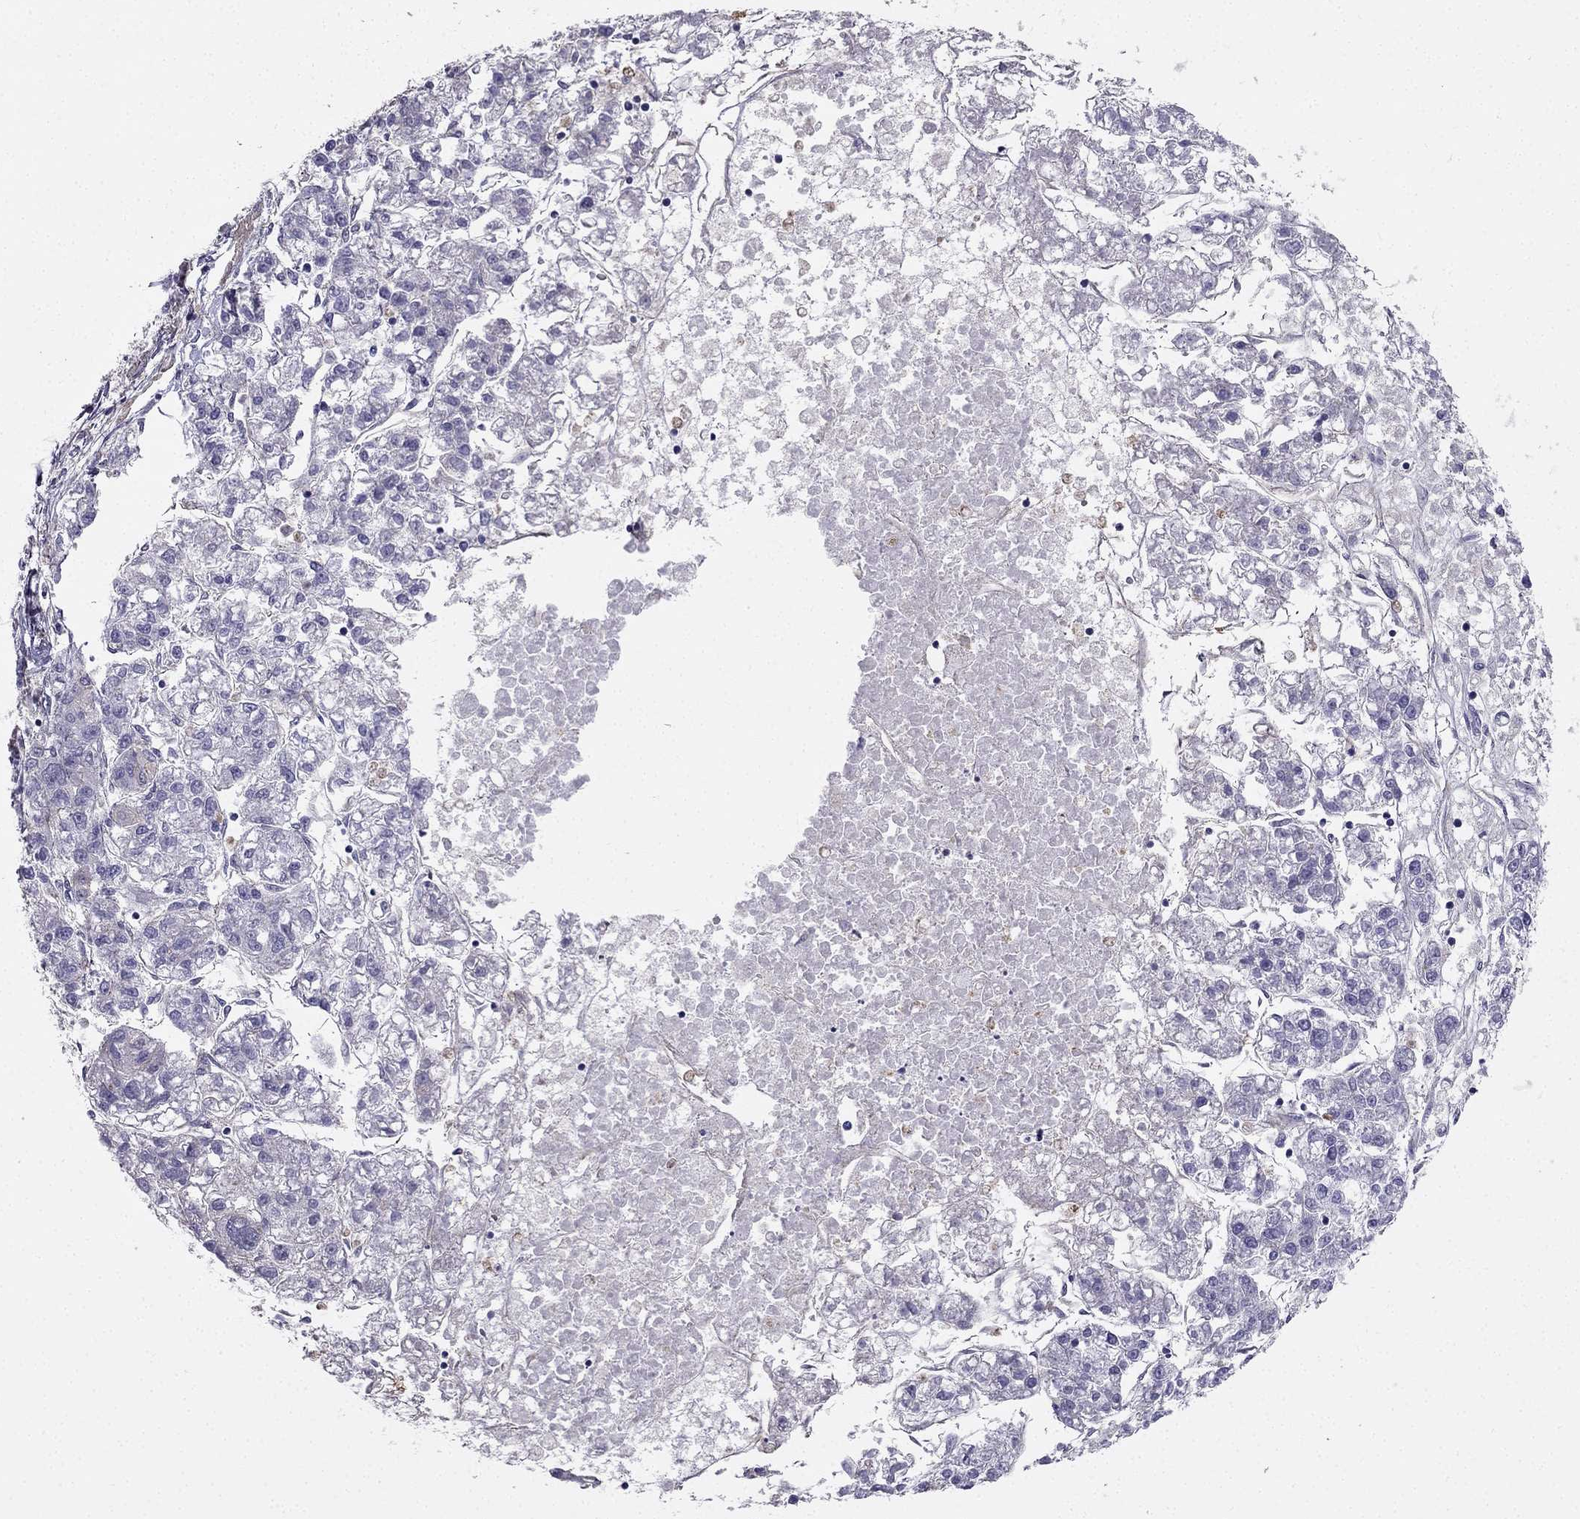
{"staining": {"intensity": "negative", "quantity": "none", "location": "none"}, "tissue": "liver cancer", "cell_type": "Tumor cells", "image_type": "cancer", "snomed": [{"axis": "morphology", "description": "Carcinoma, Hepatocellular, NOS"}, {"axis": "topography", "description": "Liver"}], "caption": "Immunohistochemistry of human liver cancer (hepatocellular carcinoma) displays no staining in tumor cells. (DAB (3,3'-diaminobenzidine) immunohistochemistry (IHC) visualized using brightfield microscopy, high magnification).", "gene": "ENOX1", "patient": {"sex": "male", "age": 56}}